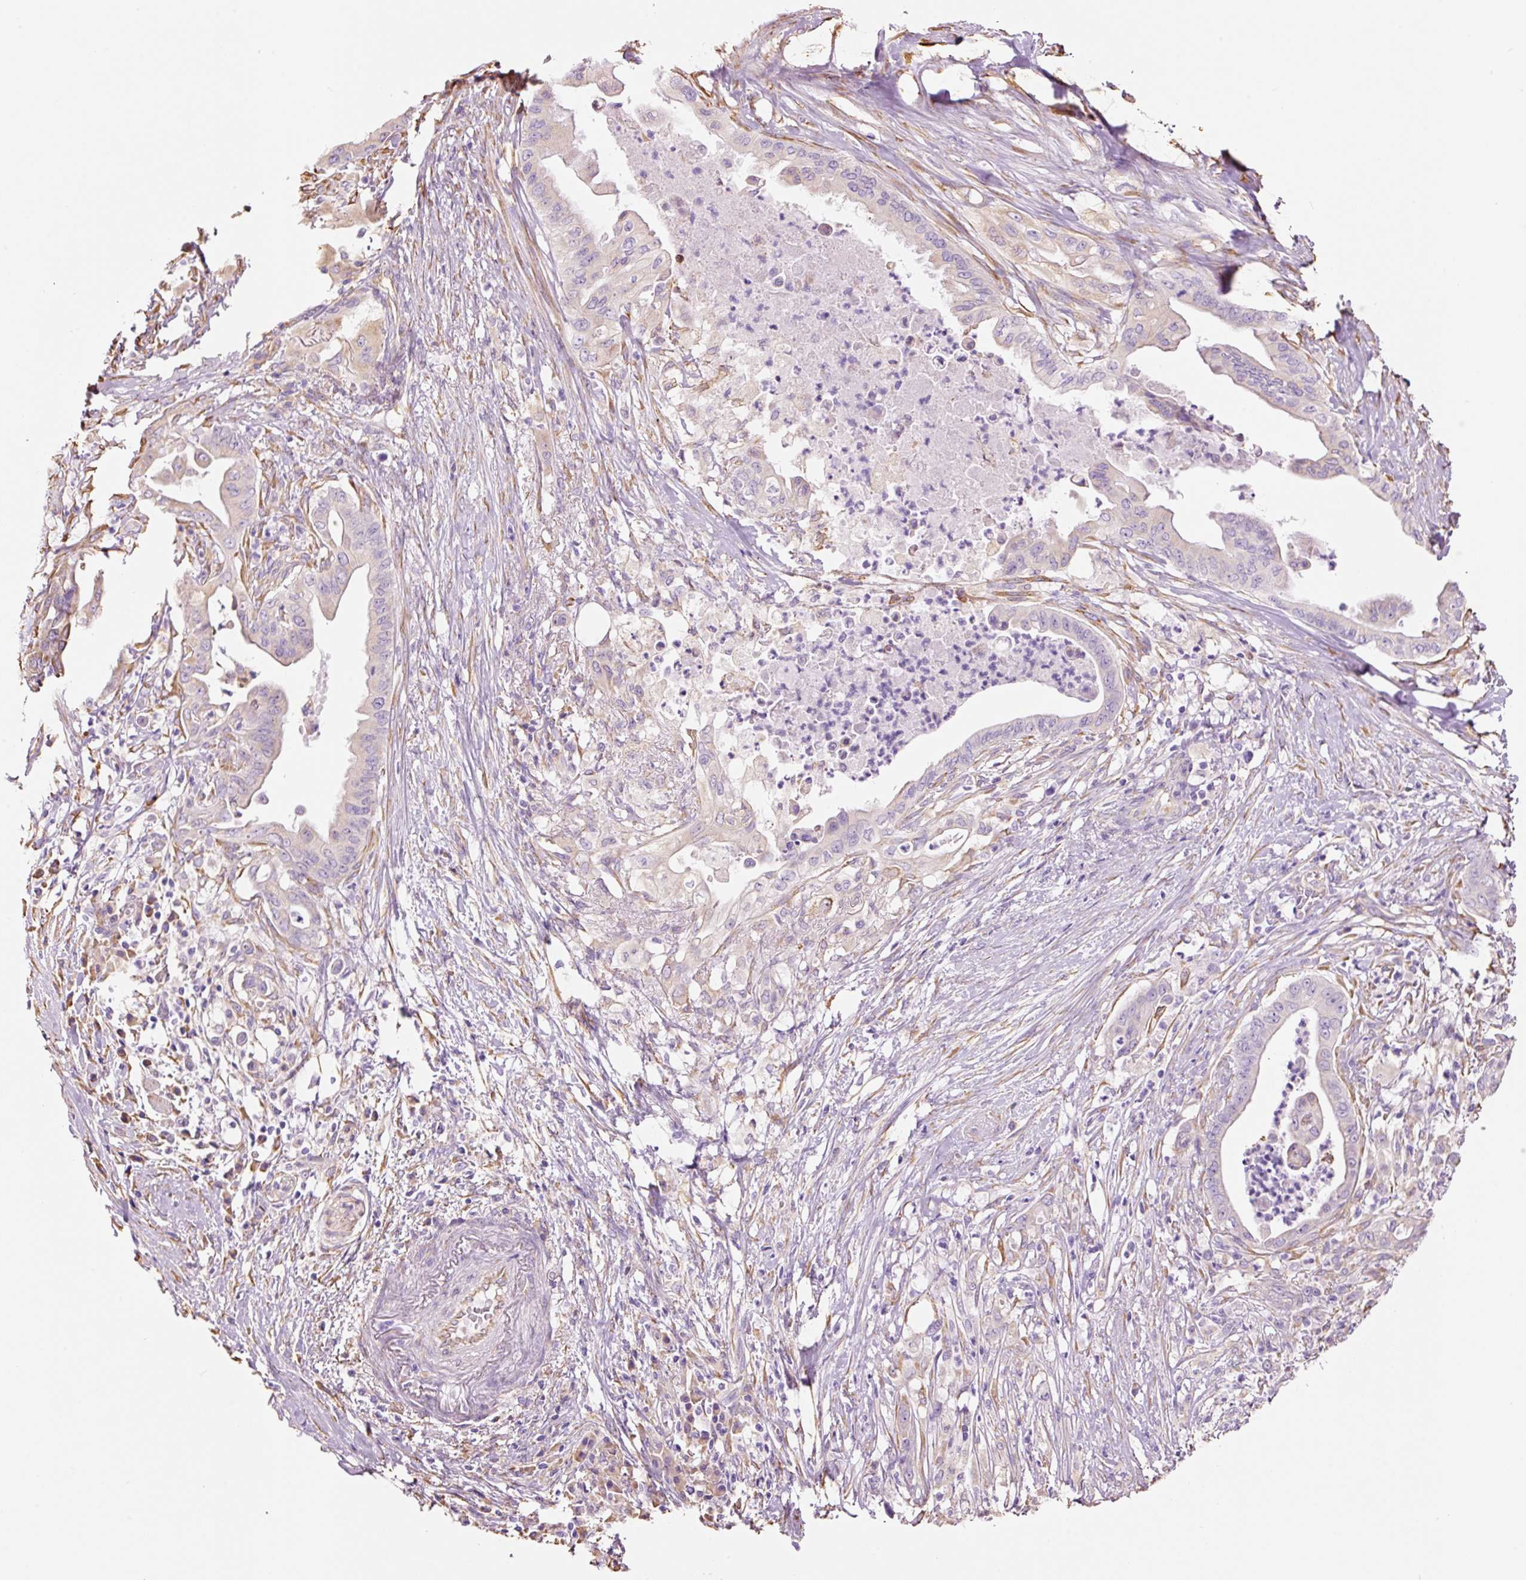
{"staining": {"intensity": "negative", "quantity": "none", "location": "none"}, "tissue": "pancreatic cancer", "cell_type": "Tumor cells", "image_type": "cancer", "snomed": [{"axis": "morphology", "description": "Adenocarcinoma, NOS"}, {"axis": "topography", "description": "Pancreas"}], "caption": "IHC of pancreatic cancer shows no expression in tumor cells.", "gene": "GCG", "patient": {"sex": "male", "age": 58}}